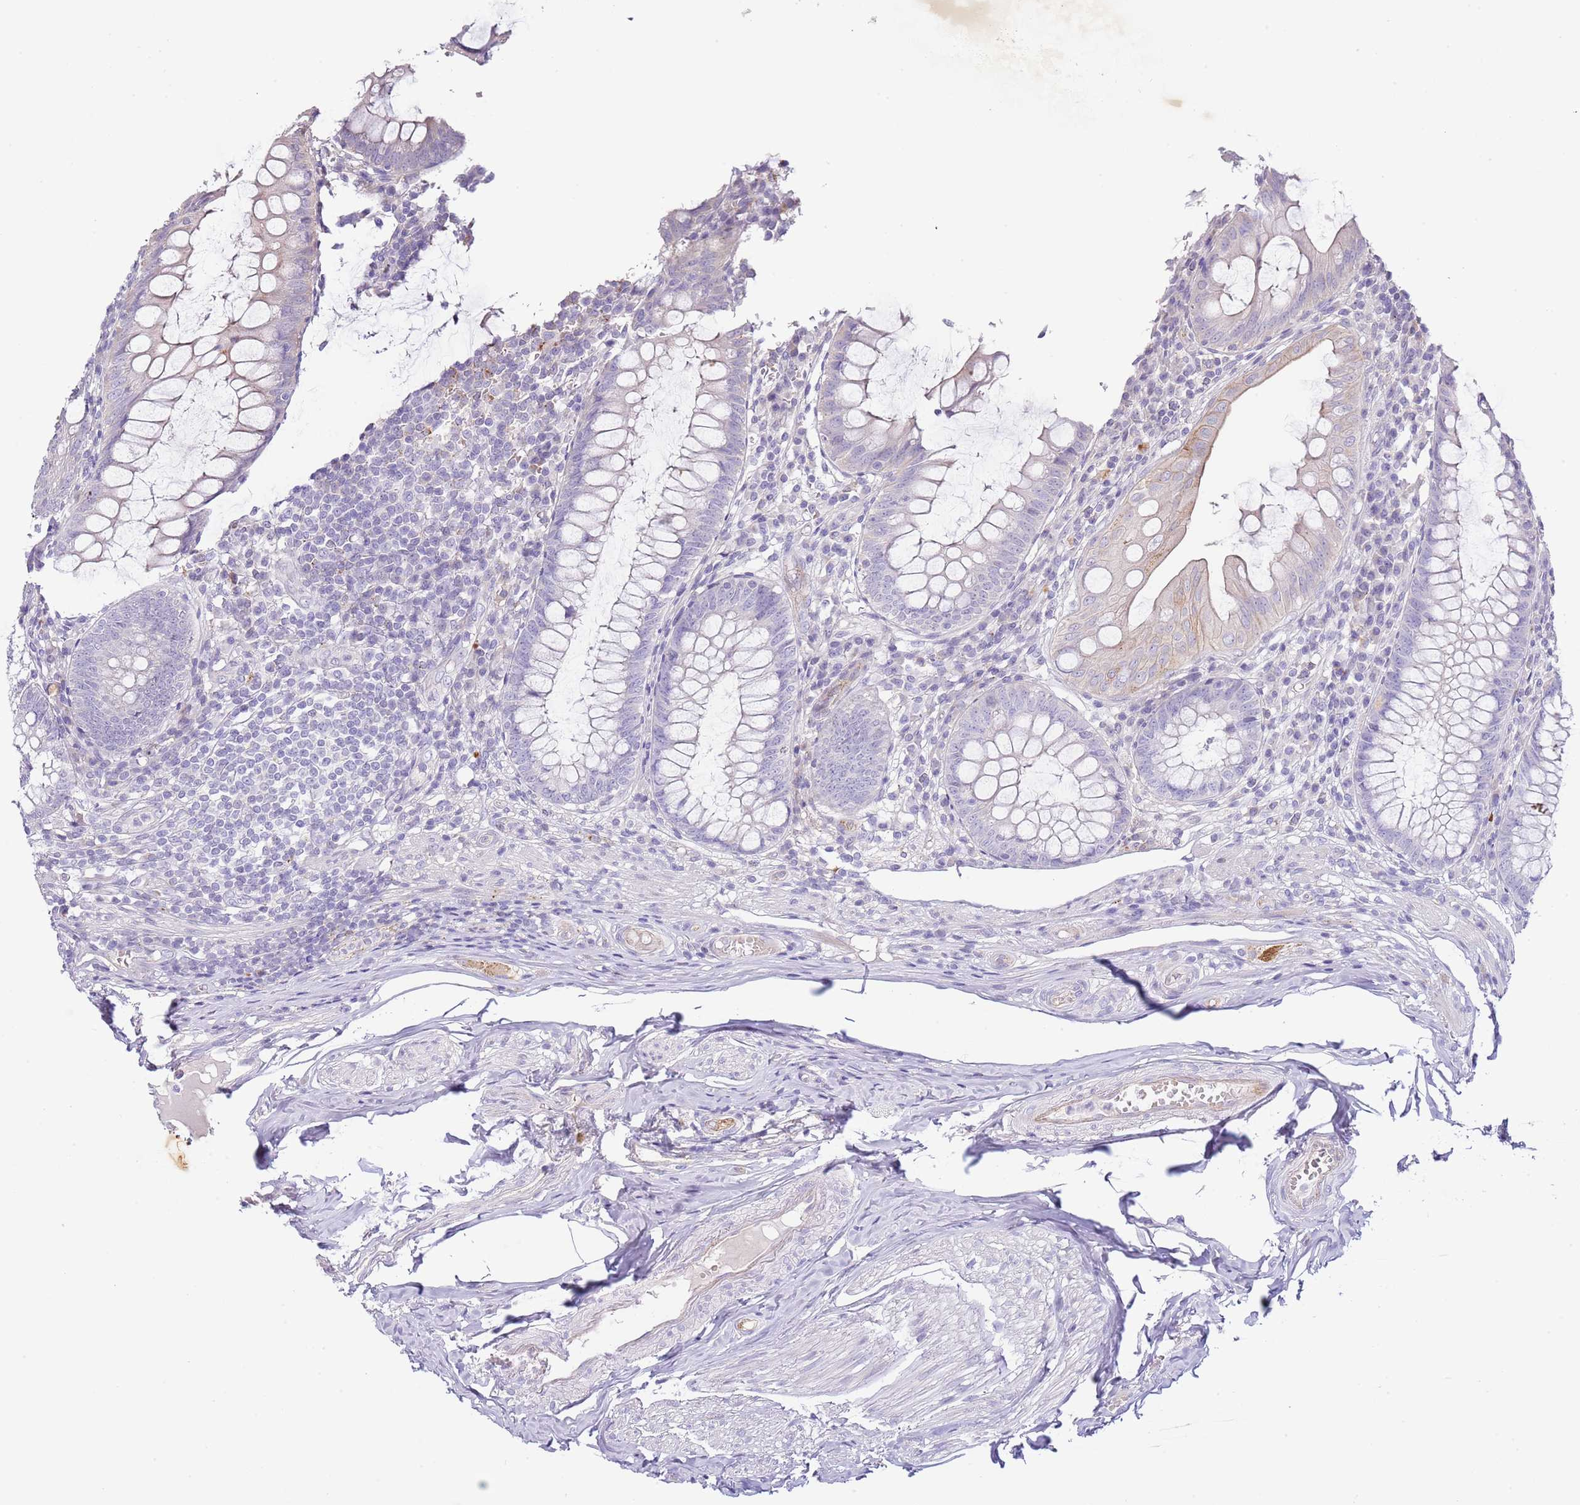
{"staining": {"intensity": "weak", "quantity": "<25%", "location": "cytoplasmic/membranous"}, "tissue": "appendix", "cell_type": "Glandular cells", "image_type": "normal", "snomed": [{"axis": "morphology", "description": "Normal tissue, NOS"}, {"axis": "topography", "description": "Appendix"}], "caption": "A micrograph of appendix stained for a protein demonstrates no brown staining in glandular cells. (Brightfield microscopy of DAB (3,3'-diaminobenzidine) IHC at high magnification).", "gene": "ABHD17A", "patient": {"sex": "male", "age": 83}}